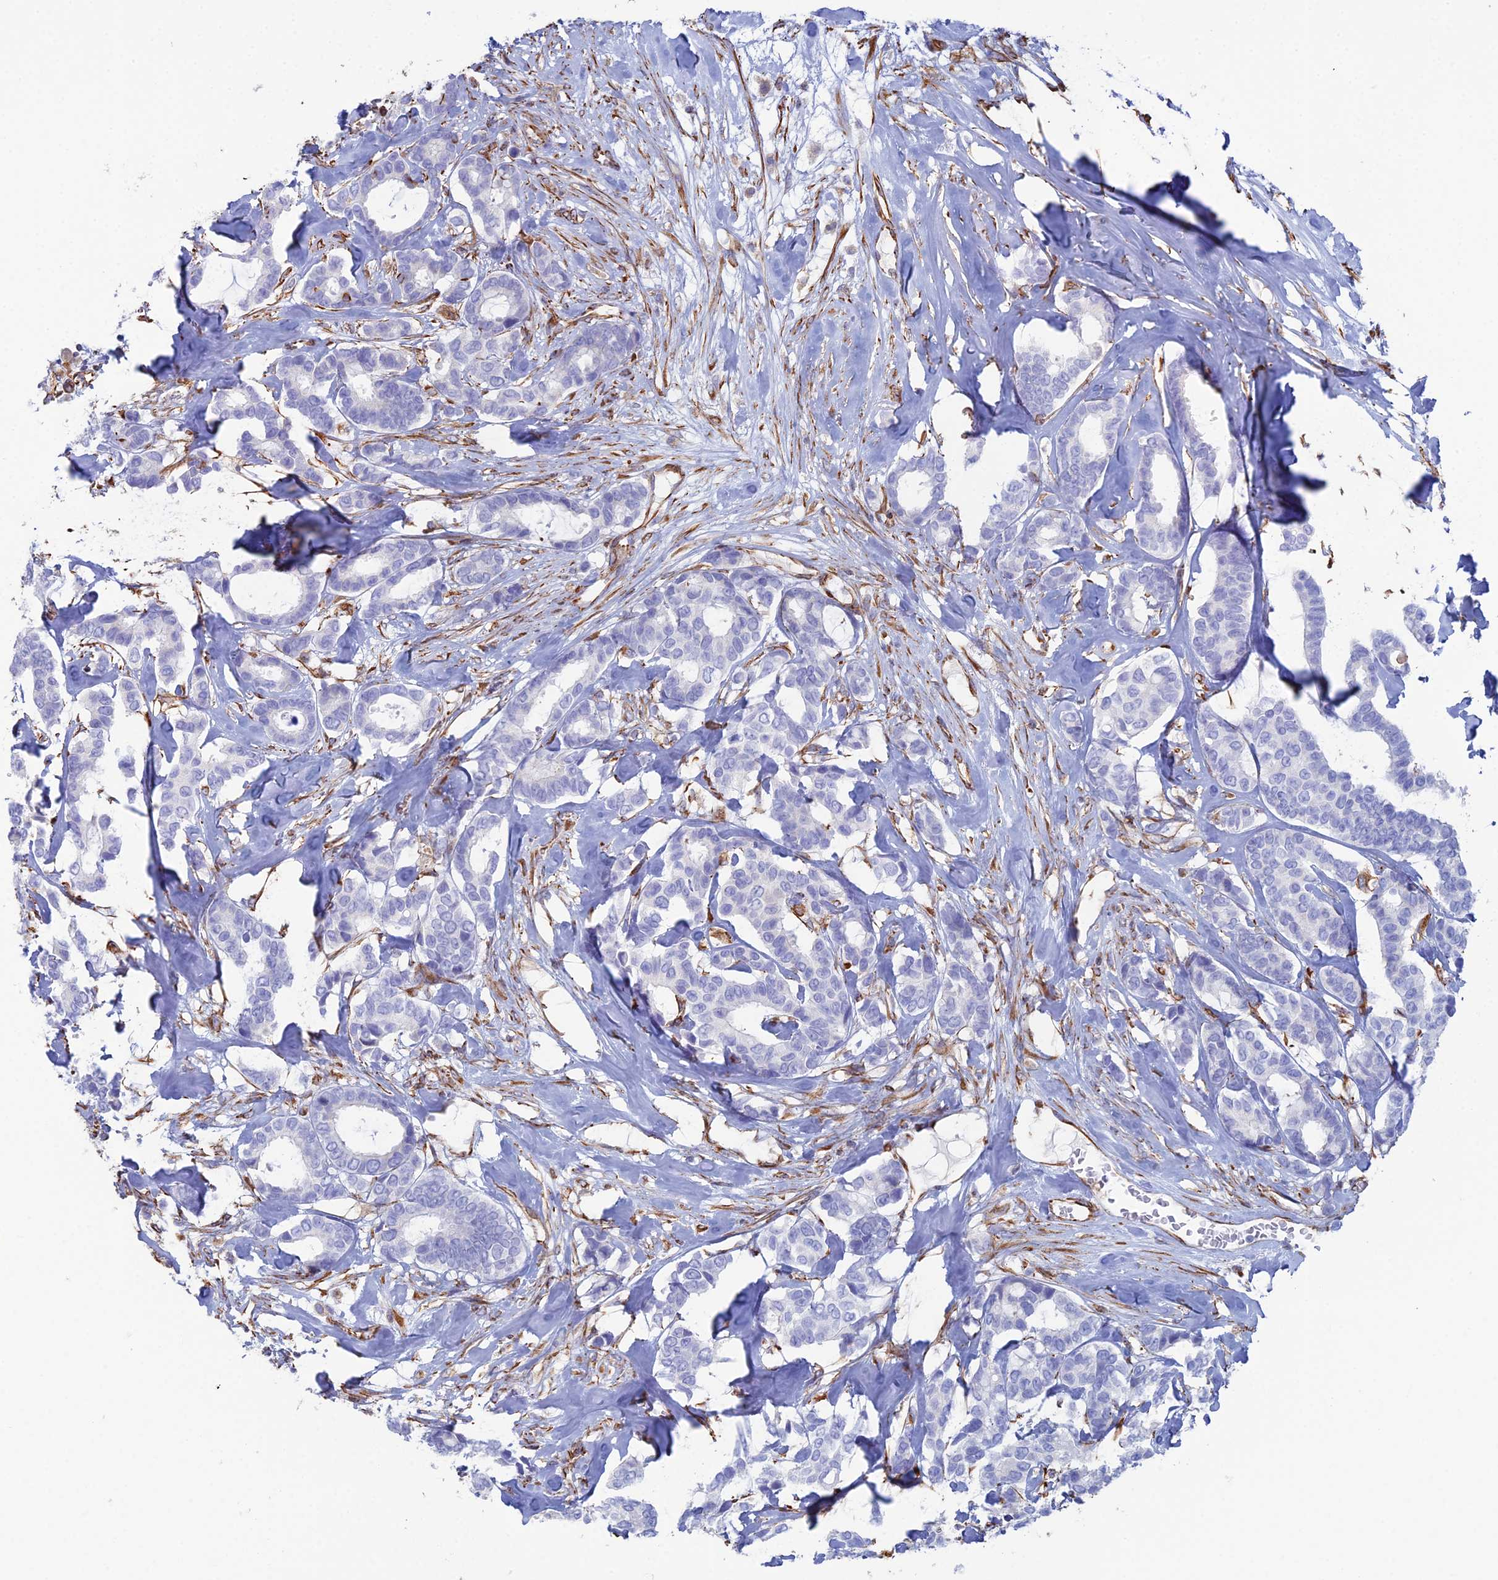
{"staining": {"intensity": "negative", "quantity": "none", "location": "none"}, "tissue": "breast cancer", "cell_type": "Tumor cells", "image_type": "cancer", "snomed": [{"axis": "morphology", "description": "Duct carcinoma"}, {"axis": "topography", "description": "Breast"}], "caption": "This is a image of immunohistochemistry (IHC) staining of breast cancer, which shows no staining in tumor cells.", "gene": "CLVS2", "patient": {"sex": "female", "age": 87}}